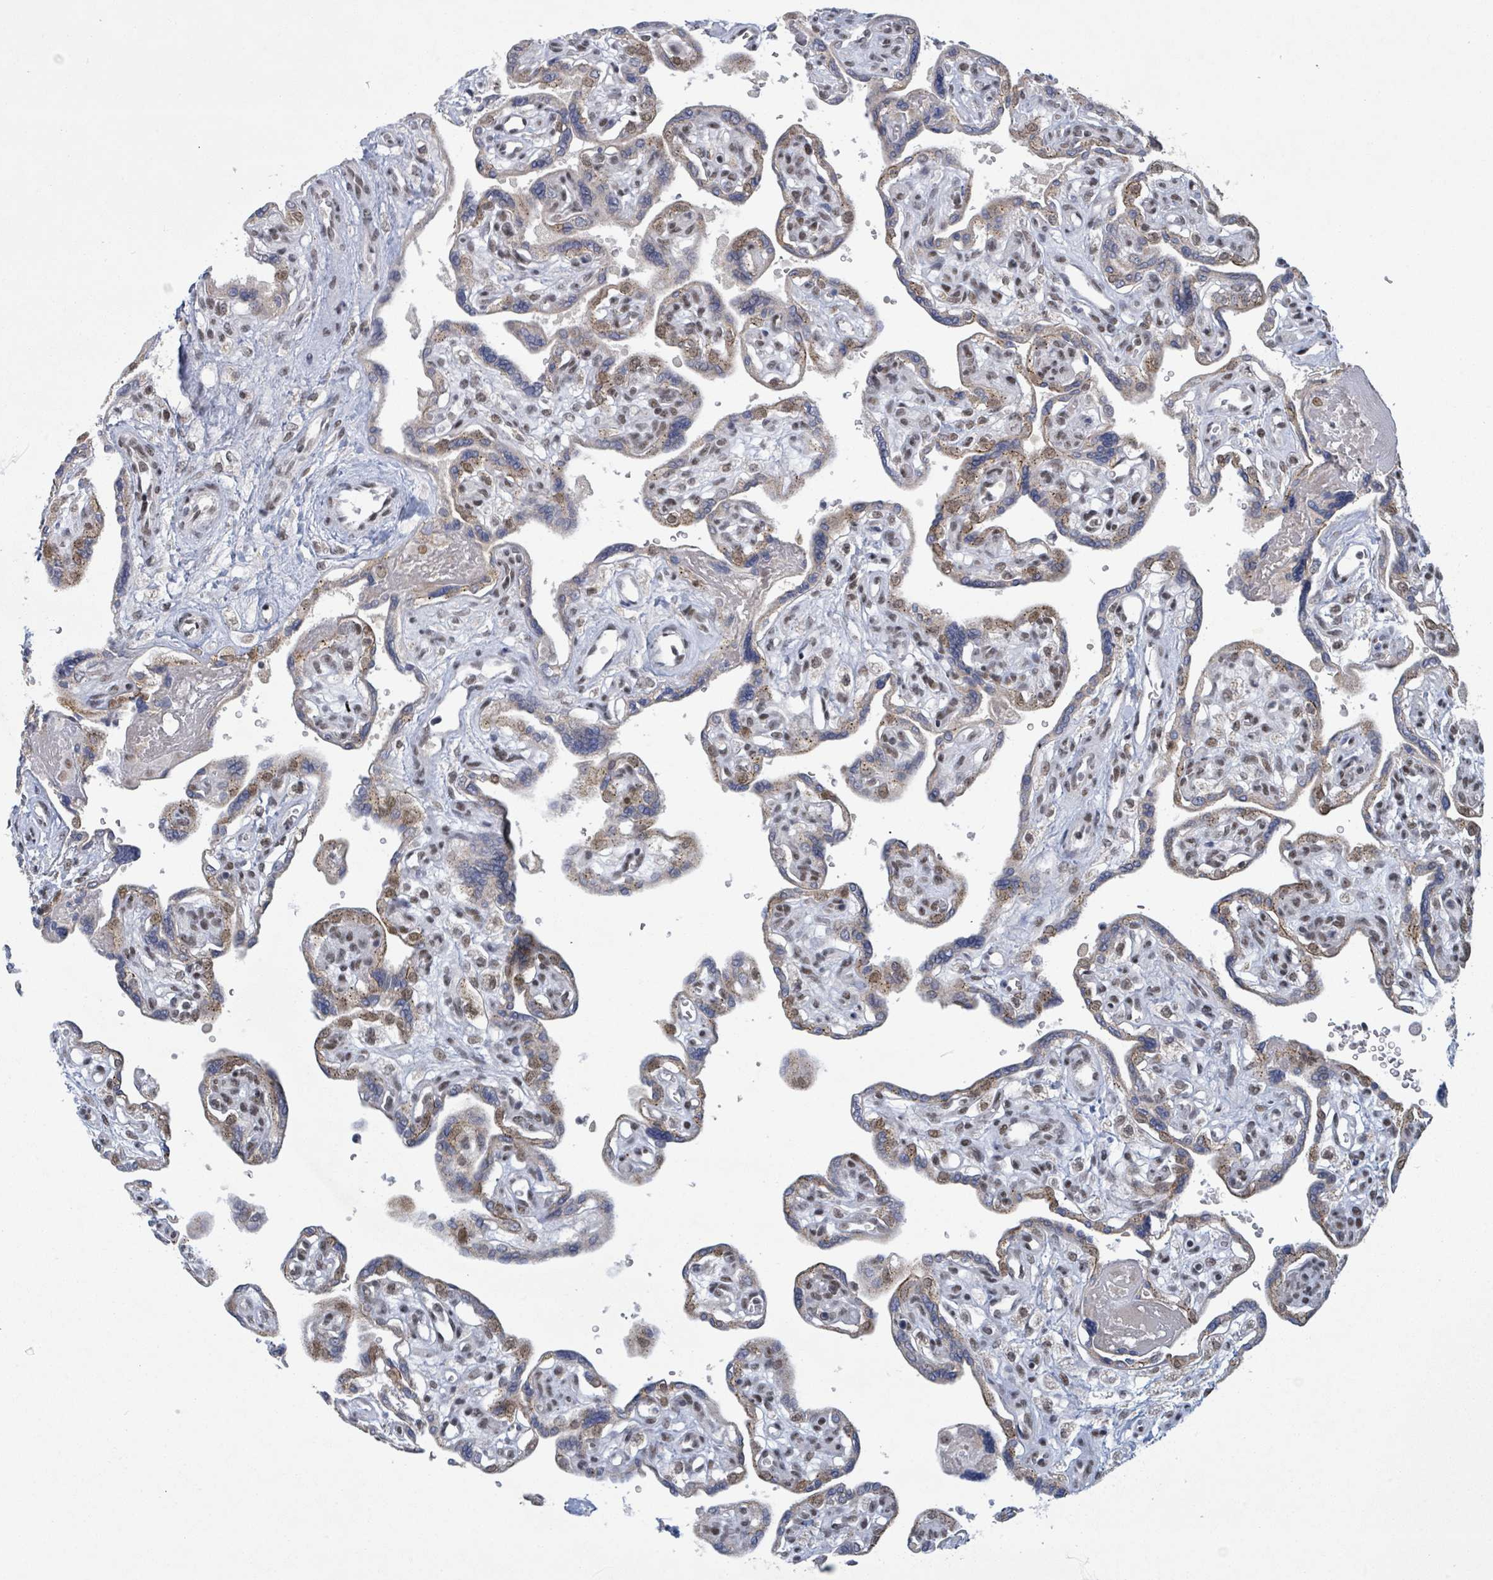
{"staining": {"intensity": "moderate", "quantity": "25%-75%", "location": "cytoplasmic/membranous,nuclear"}, "tissue": "placenta", "cell_type": "Trophoblastic cells", "image_type": "normal", "snomed": [{"axis": "morphology", "description": "Normal tissue, NOS"}, {"axis": "topography", "description": "Placenta"}], "caption": "Placenta stained for a protein (brown) displays moderate cytoplasmic/membranous,nuclear positive staining in approximately 25%-75% of trophoblastic cells.", "gene": "BANP", "patient": {"sex": "female", "age": 39}}